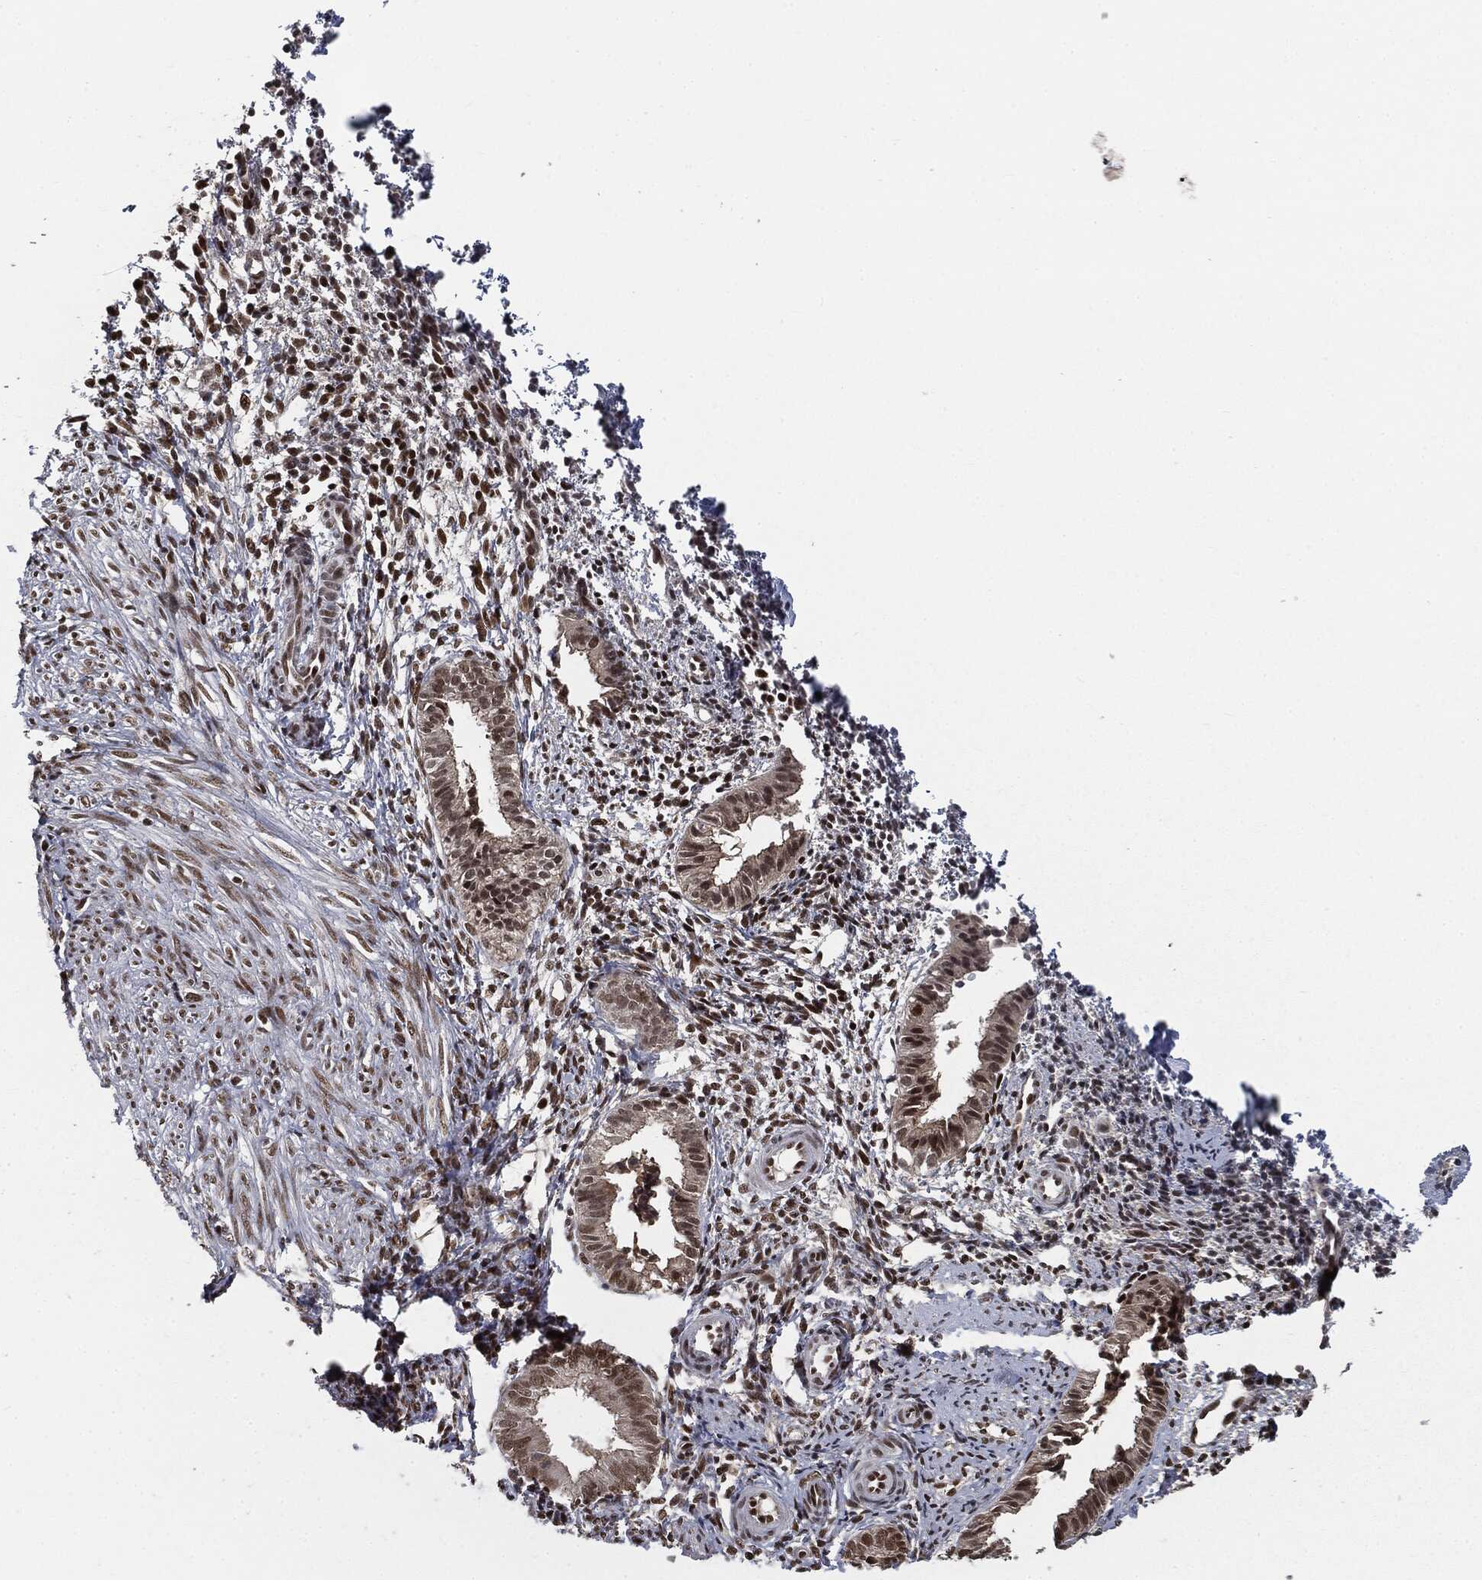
{"staining": {"intensity": "strong", "quantity": ">75%", "location": "nuclear"}, "tissue": "endometrium", "cell_type": "Cells in endometrial stroma", "image_type": "normal", "snomed": [{"axis": "morphology", "description": "Normal tissue, NOS"}, {"axis": "topography", "description": "Endometrium"}], "caption": "A photomicrograph of human endometrium stained for a protein shows strong nuclear brown staining in cells in endometrial stroma. The staining was performed using DAB to visualize the protein expression in brown, while the nuclei were stained in blue with hematoxylin (Magnification: 20x).", "gene": "DPH2", "patient": {"sex": "female", "age": 47}}